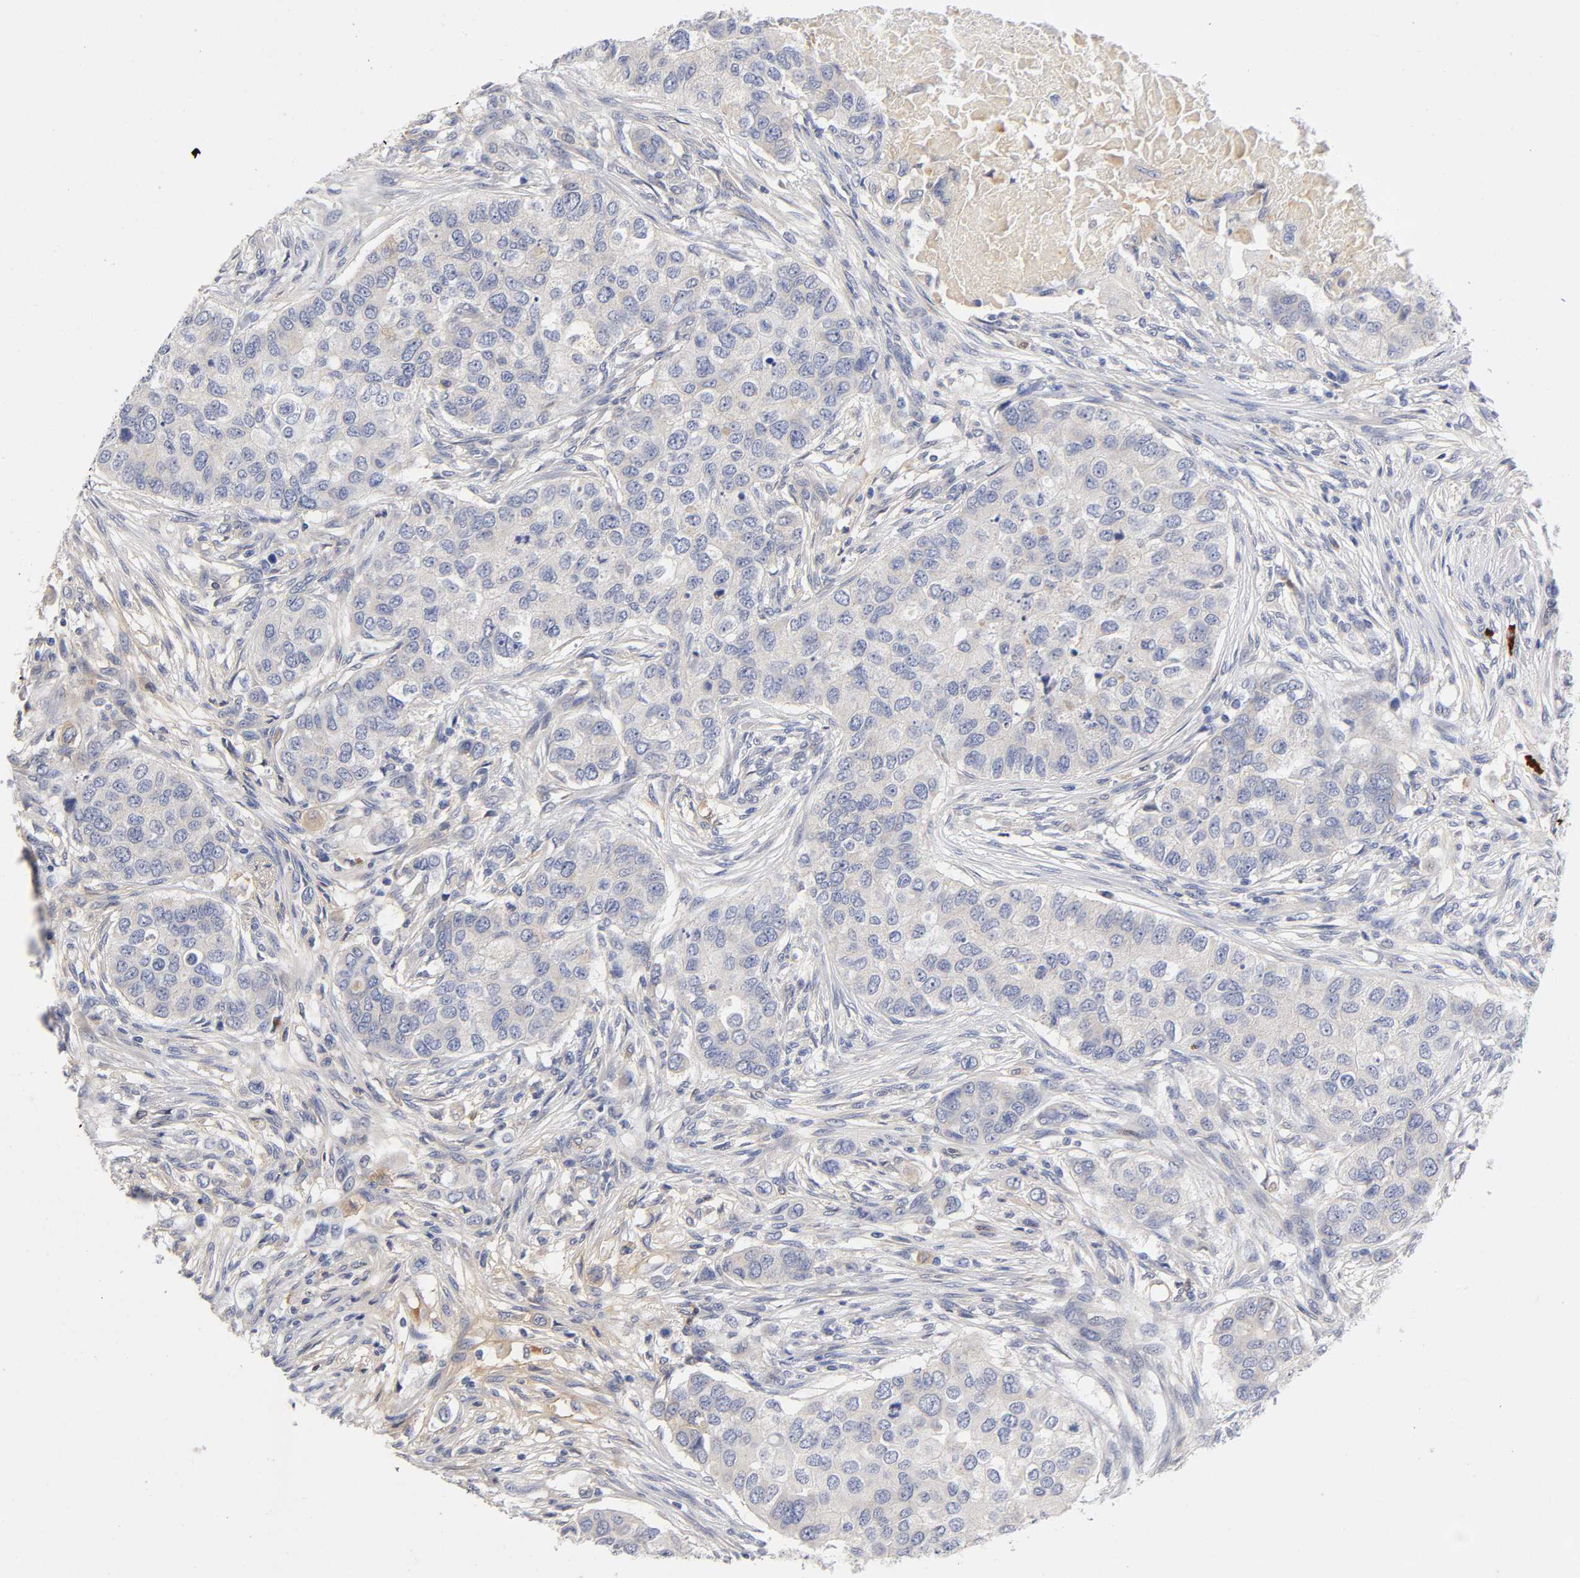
{"staining": {"intensity": "weak", "quantity": "25%-75%", "location": "cytoplasmic/membranous"}, "tissue": "breast cancer", "cell_type": "Tumor cells", "image_type": "cancer", "snomed": [{"axis": "morphology", "description": "Normal tissue, NOS"}, {"axis": "morphology", "description": "Duct carcinoma"}, {"axis": "topography", "description": "Breast"}], "caption": "Breast infiltrating ductal carcinoma stained with a protein marker demonstrates weak staining in tumor cells.", "gene": "NOVA1", "patient": {"sex": "female", "age": 49}}